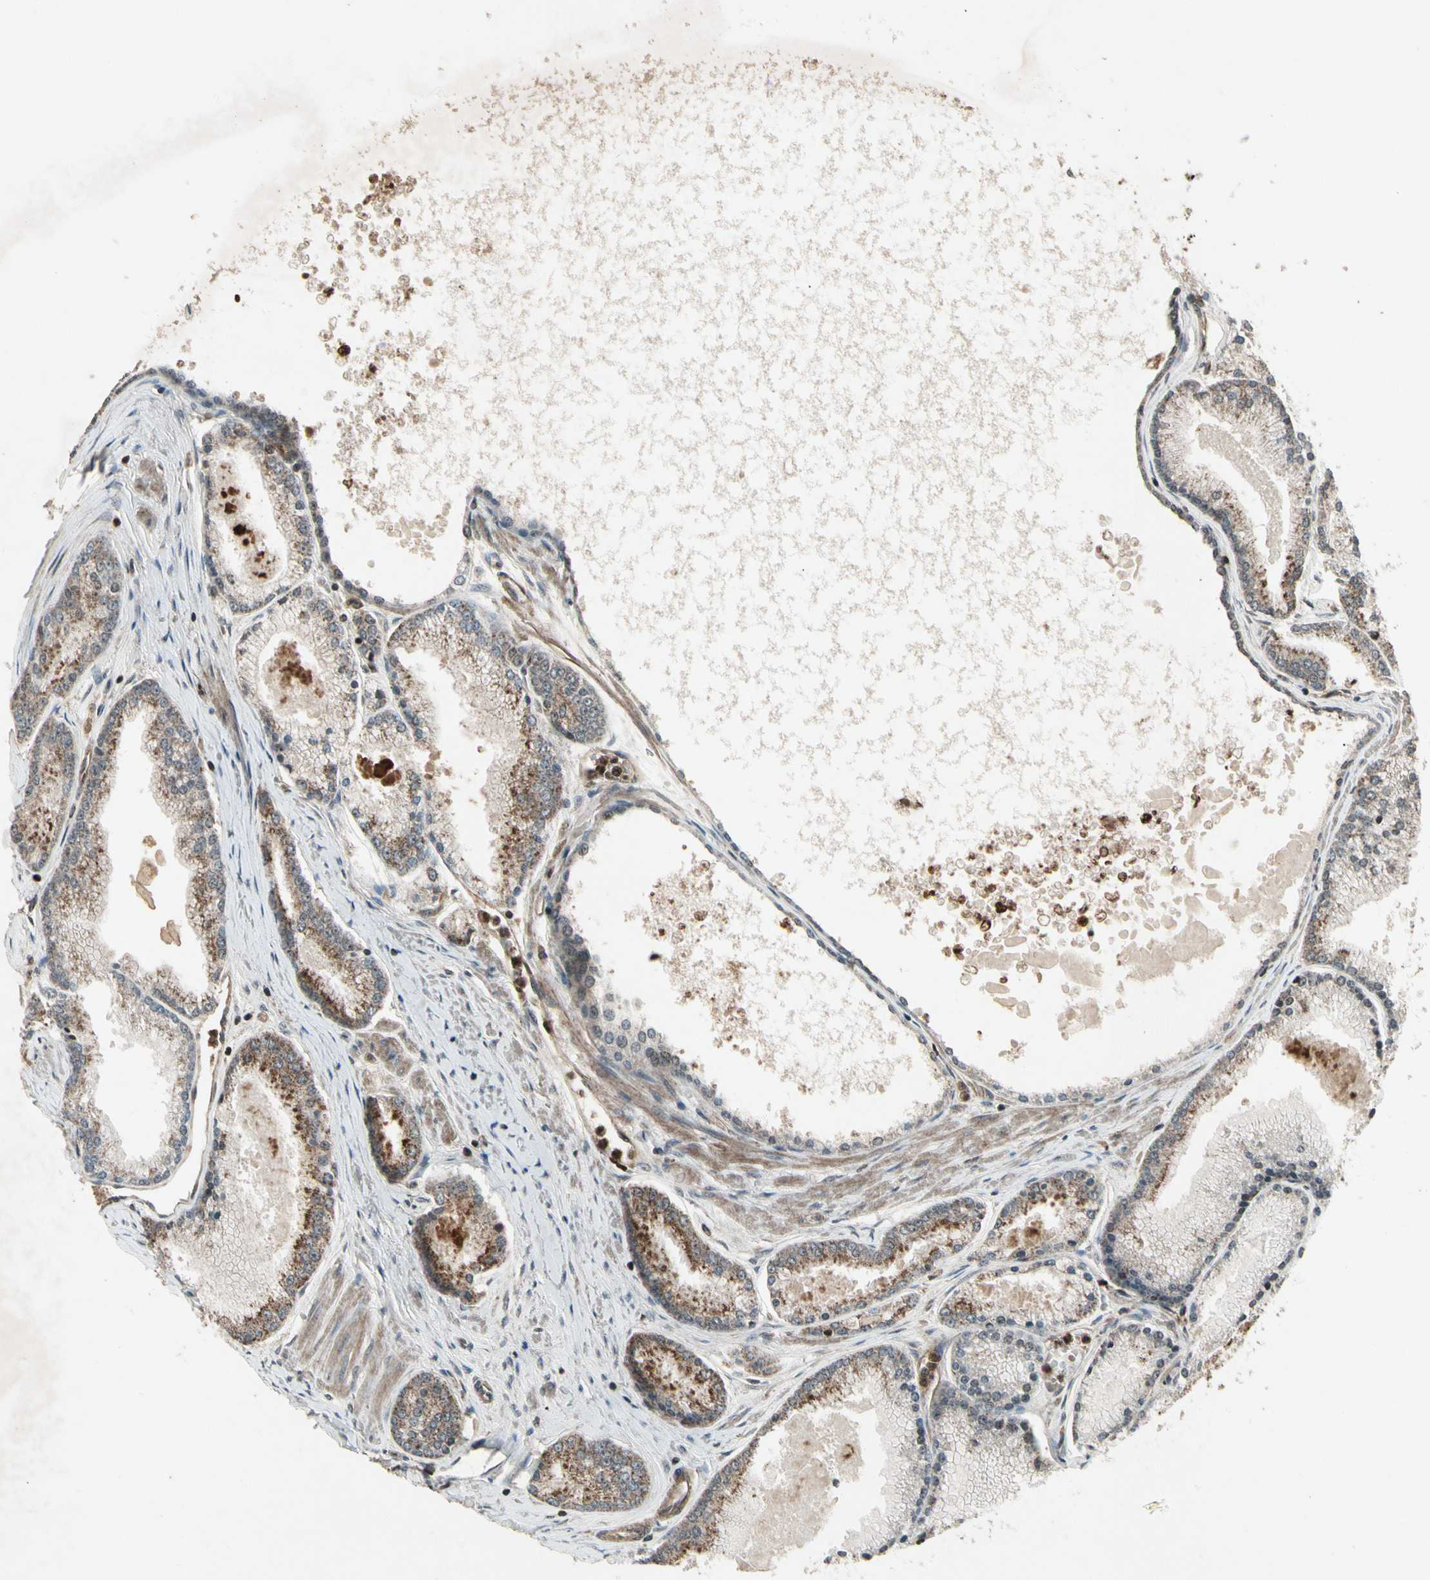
{"staining": {"intensity": "weak", "quantity": ">75%", "location": "cytoplasmic/membranous"}, "tissue": "prostate cancer", "cell_type": "Tumor cells", "image_type": "cancer", "snomed": [{"axis": "morphology", "description": "Adenocarcinoma, High grade"}, {"axis": "topography", "description": "Prostate"}], "caption": "Prostate cancer stained with a brown dye reveals weak cytoplasmic/membranous positive expression in approximately >75% of tumor cells.", "gene": "GLRX", "patient": {"sex": "male", "age": 61}}